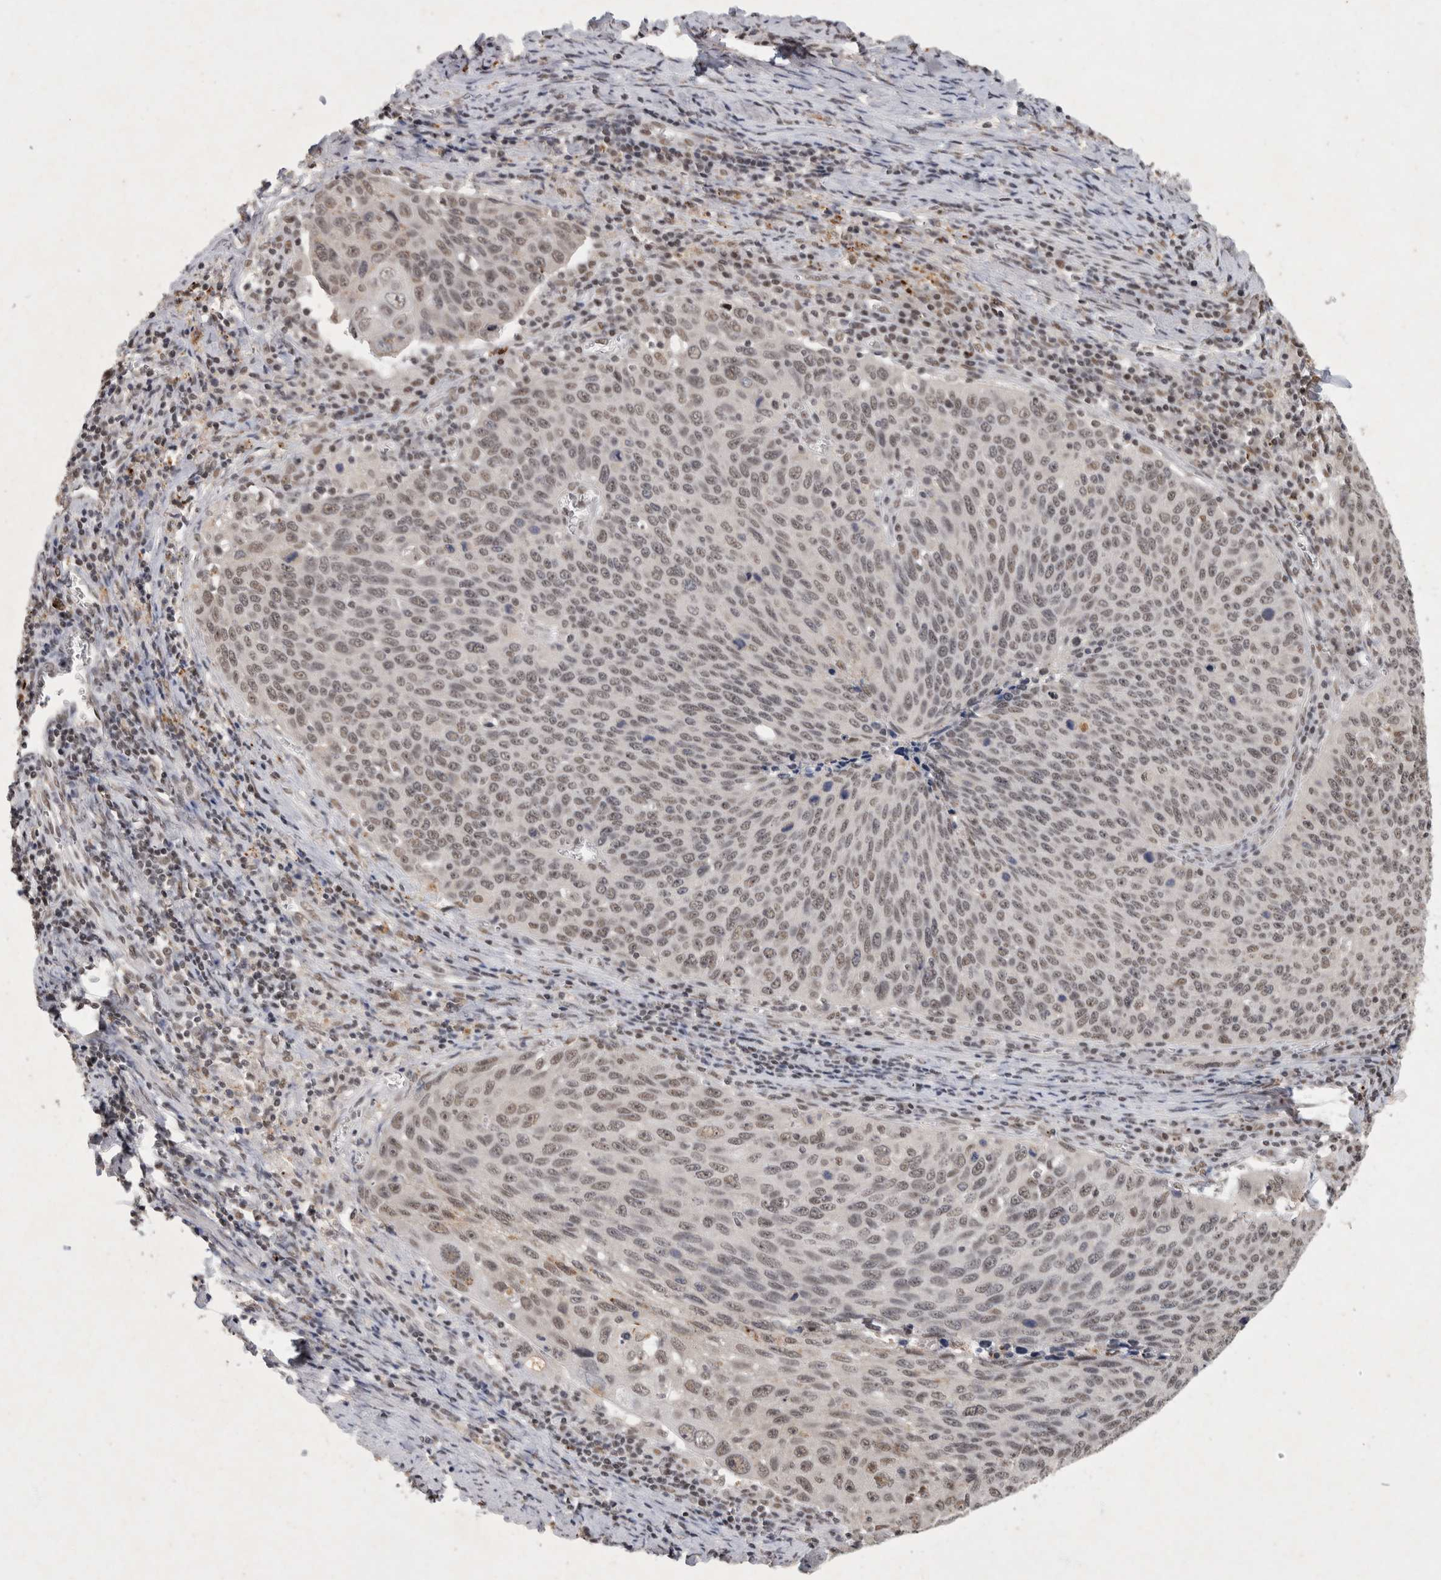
{"staining": {"intensity": "weak", "quantity": "25%-75%", "location": "nuclear"}, "tissue": "cervical cancer", "cell_type": "Tumor cells", "image_type": "cancer", "snomed": [{"axis": "morphology", "description": "Squamous cell carcinoma, NOS"}, {"axis": "topography", "description": "Cervix"}], "caption": "Immunohistochemical staining of cervical squamous cell carcinoma displays weak nuclear protein staining in approximately 25%-75% of tumor cells.", "gene": "XRCC5", "patient": {"sex": "female", "age": 53}}